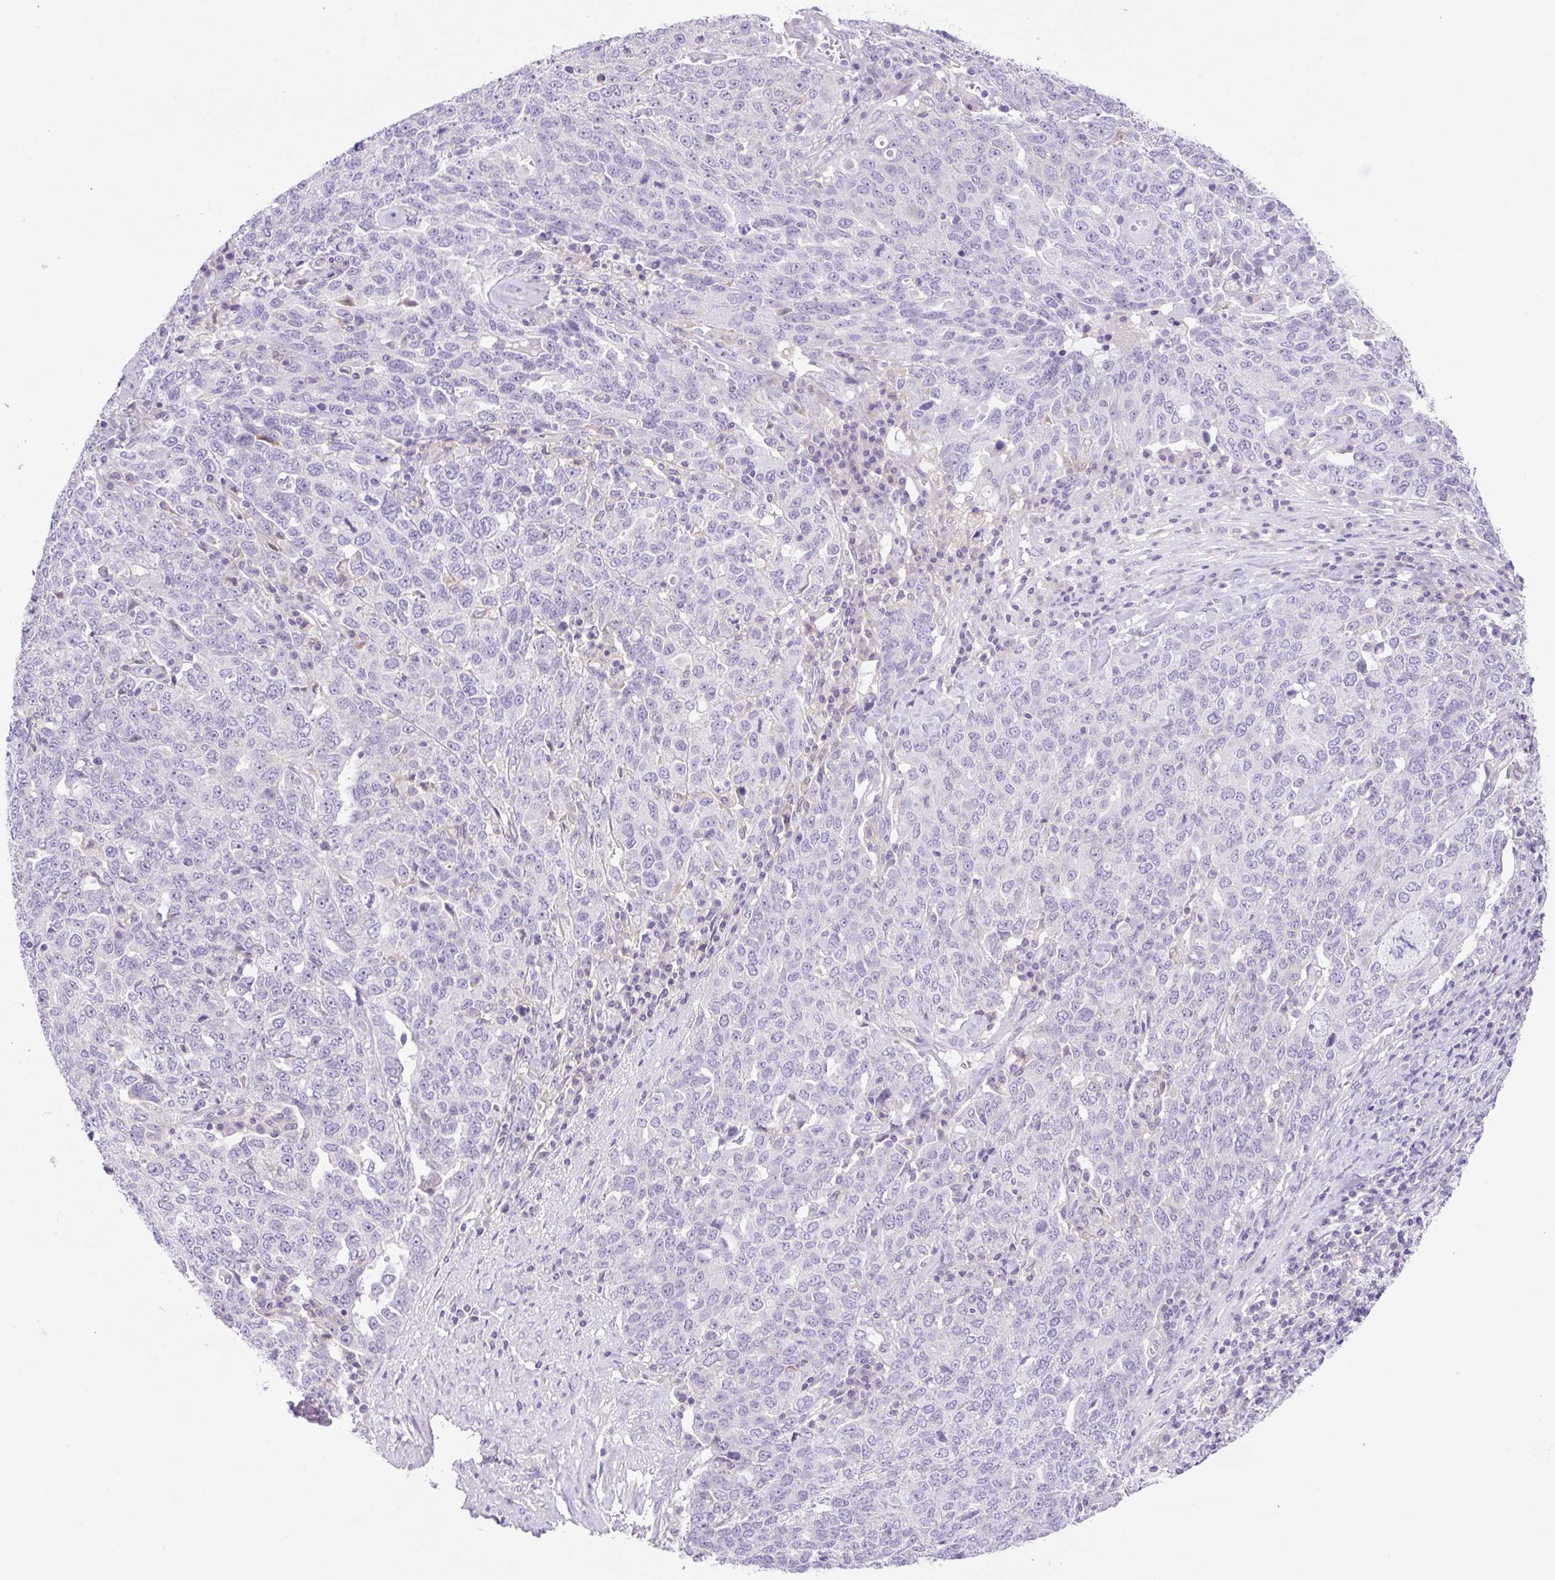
{"staining": {"intensity": "negative", "quantity": "none", "location": "none"}, "tissue": "ovarian cancer", "cell_type": "Tumor cells", "image_type": "cancer", "snomed": [{"axis": "morphology", "description": "Carcinoma, endometroid"}, {"axis": "topography", "description": "Ovary"}], "caption": "Tumor cells show no significant protein staining in ovarian cancer (endometroid carcinoma).", "gene": "CAMK2B", "patient": {"sex": "female", "age": 62}}